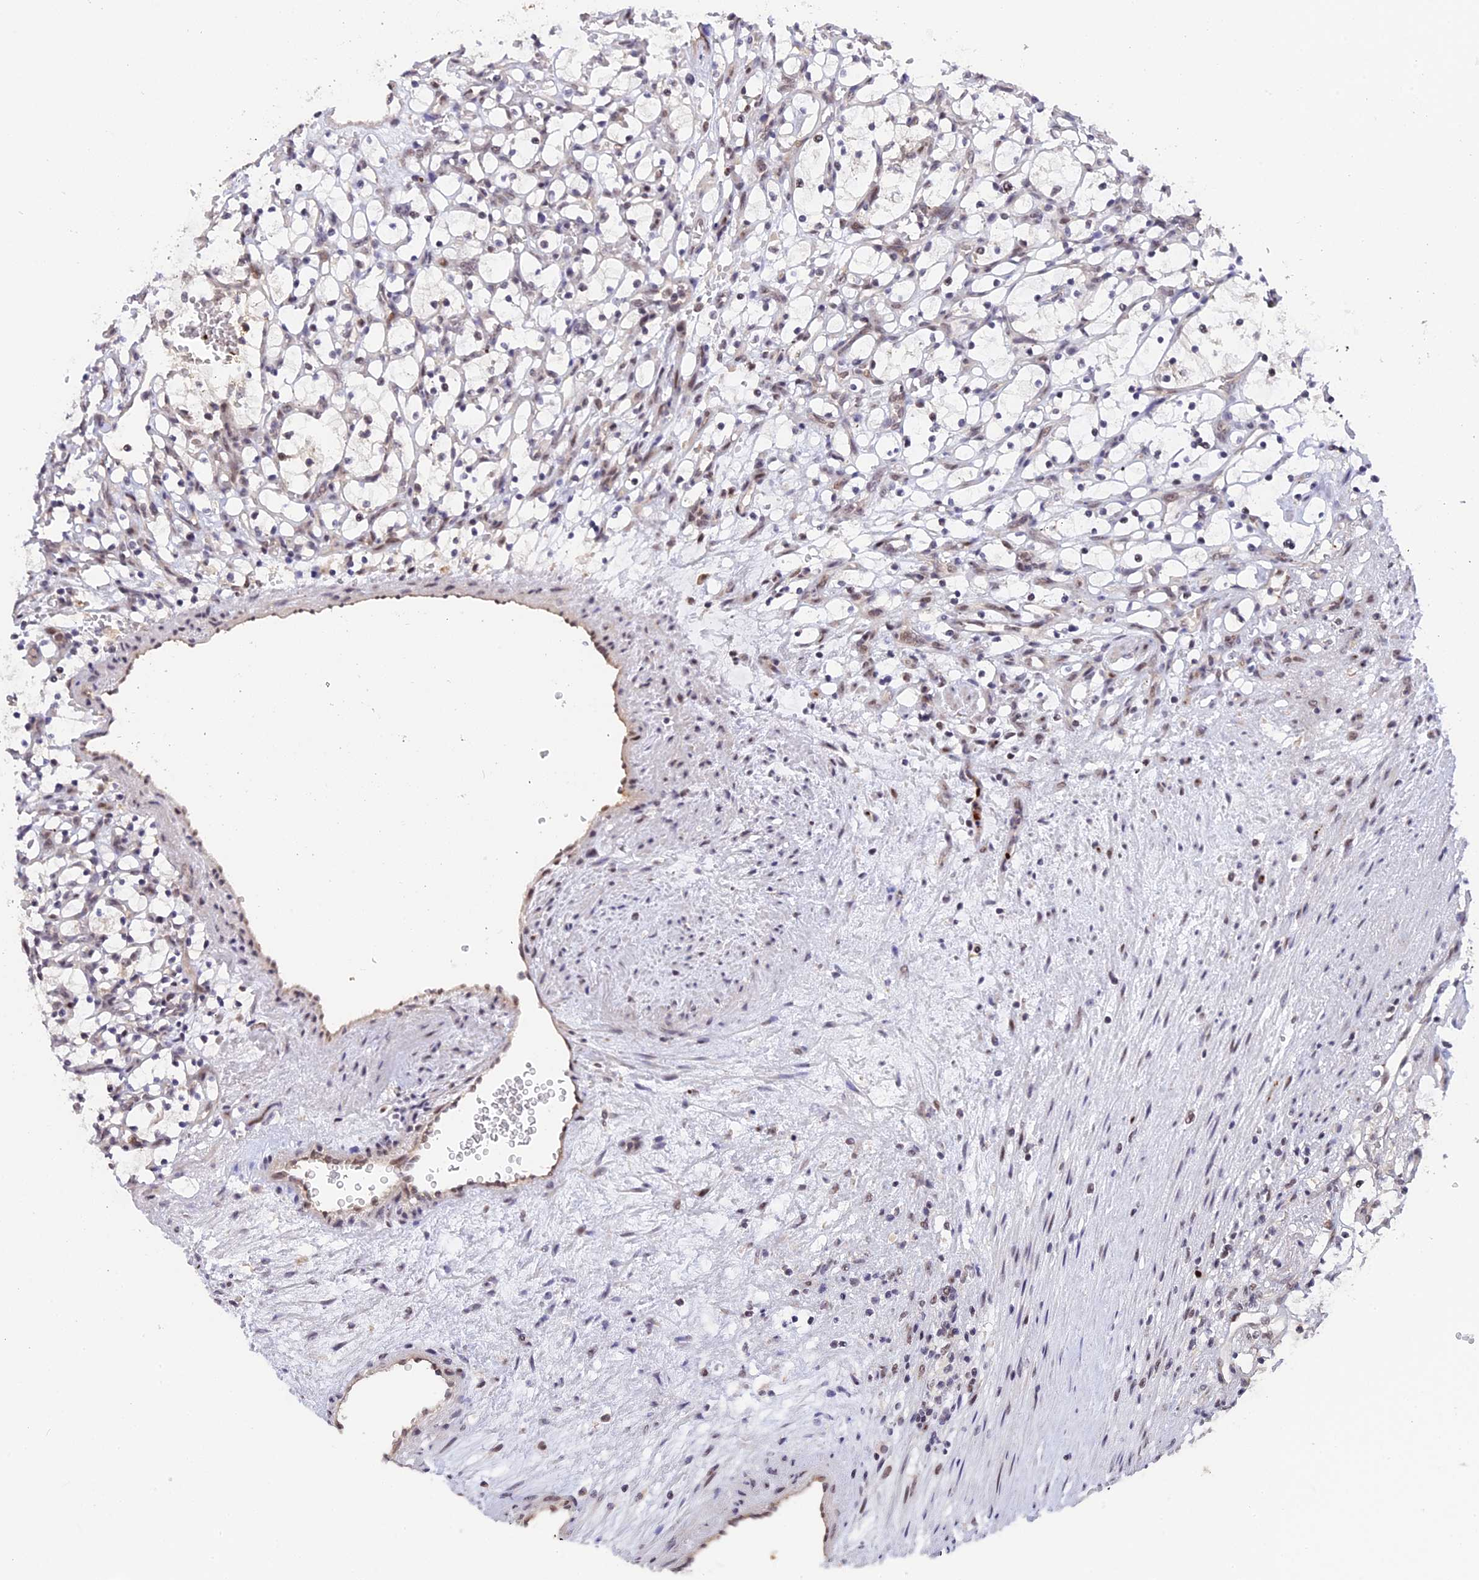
{"staining": {"intensity": "weak", "quantity": "<25%", "location": "nuclear"}, "tissue": "renal cancer", "cell_type": "Tumor cells", "image_type": "cancer", "snomed": [{"axis": "morphology", "description": "Adenocarcinoma, NOS"}, {"axis": "topography", "description": "Kidney"}], "caption": "The histopathology image displays no staining of tumor cells in renal cancer. The staining was performed using DAB to visualize the protein expression in brown, while the nuclei were stained in blue with hematoxylin (Magnification: 20x).", "gene": "POLR2C", "patient": {"sex": "female", "age": 69}}